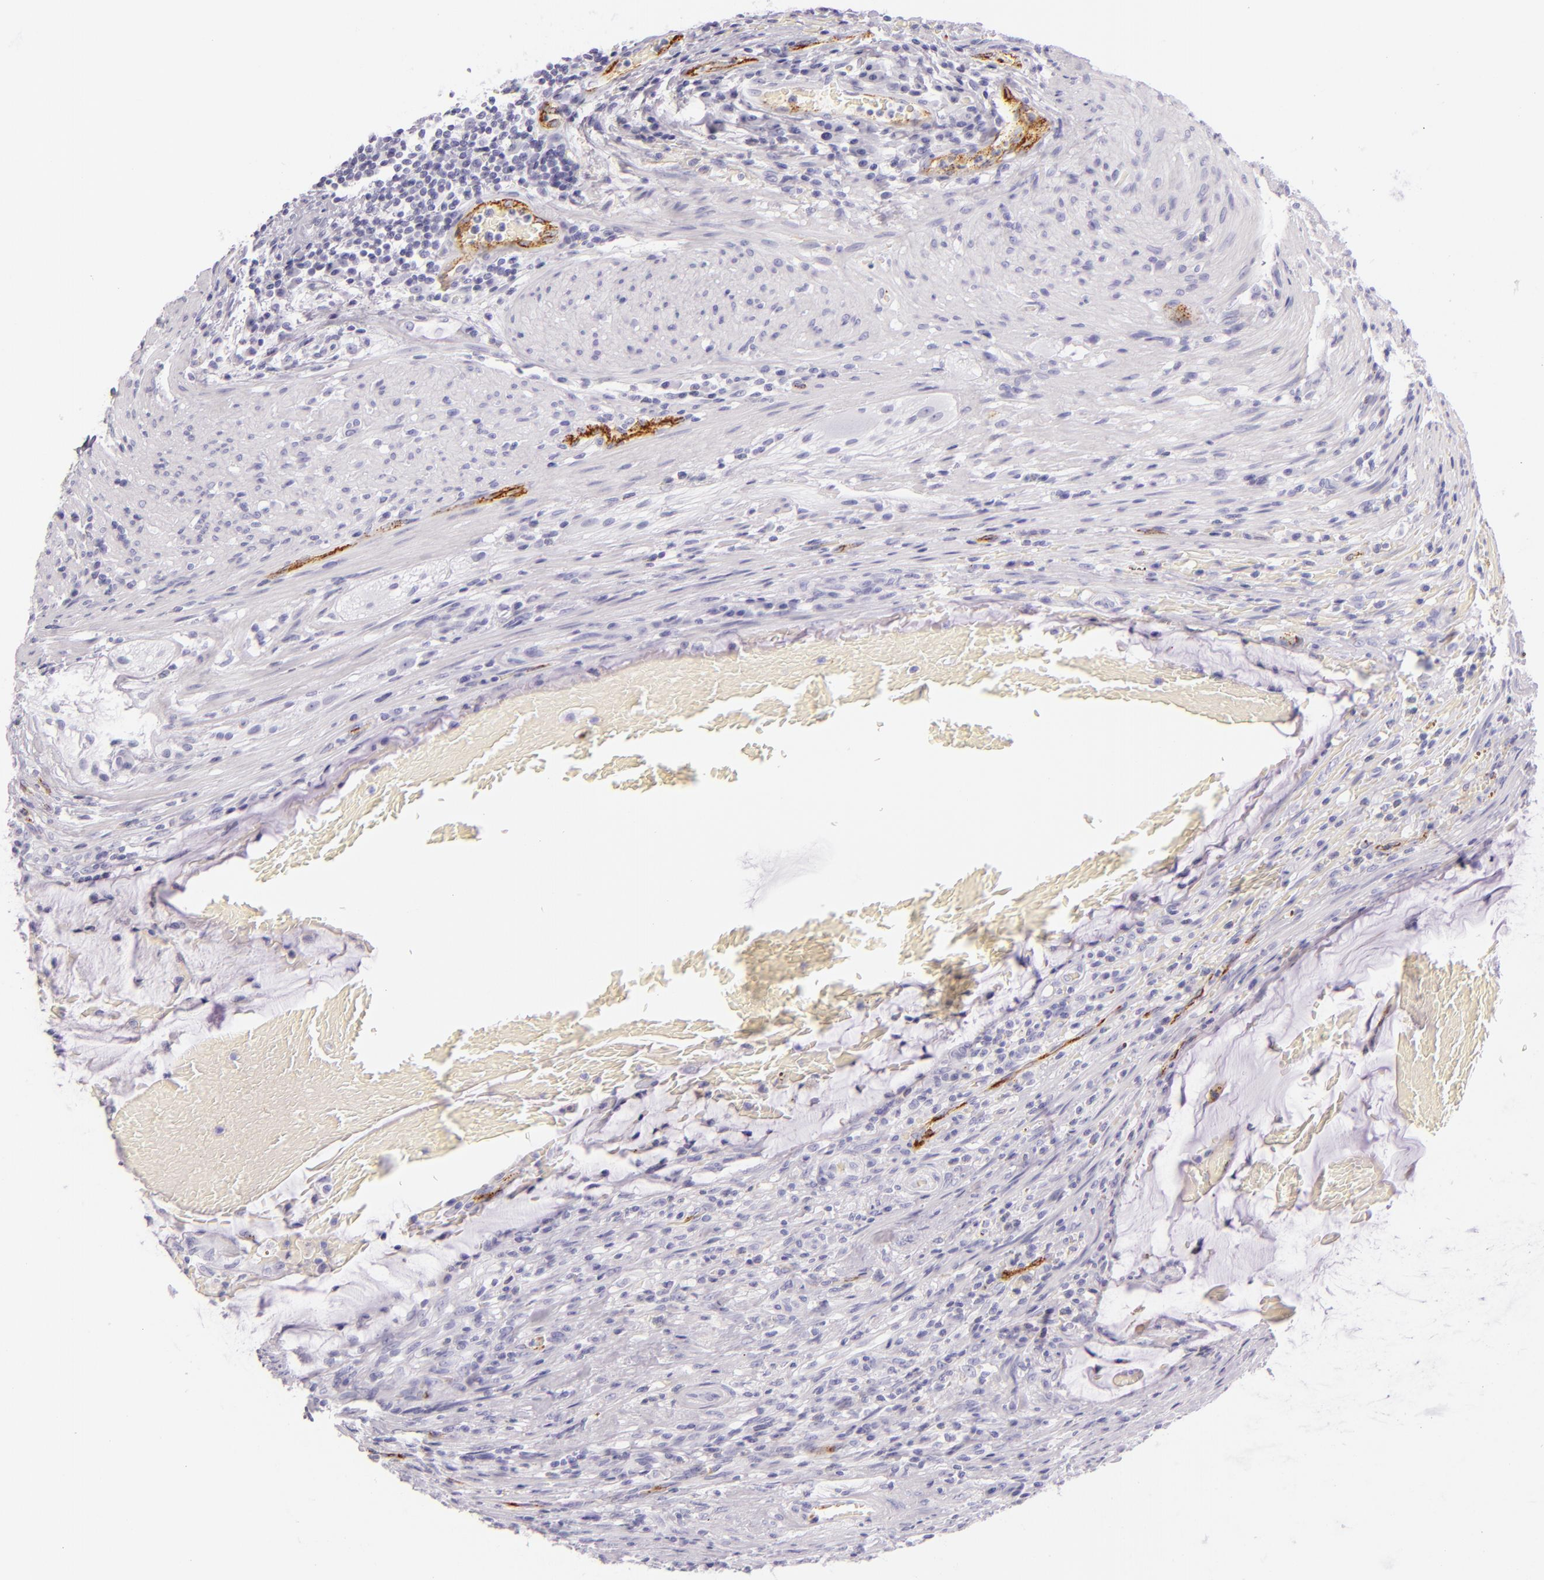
{"staining": {"intensity": "negative", "quantity": "none", "location": "none"}, "tissue": "colorectal cancer", "cell_type": "Tumor cells", "image_type": "cancer", "snomed": [{"axis": "morphology", "description": "Adenocarcinoma, NOS"}, {"axis": "topography", "description": "Colon"}], "caption": "Immunohistochemistry (IHC) image of adenocarcinoma (colorectal) stained for a protein (brown), which reveals no expression in tumor cells.", "gene": "SELP", "patient": {"sex": "male", "age": 54}}